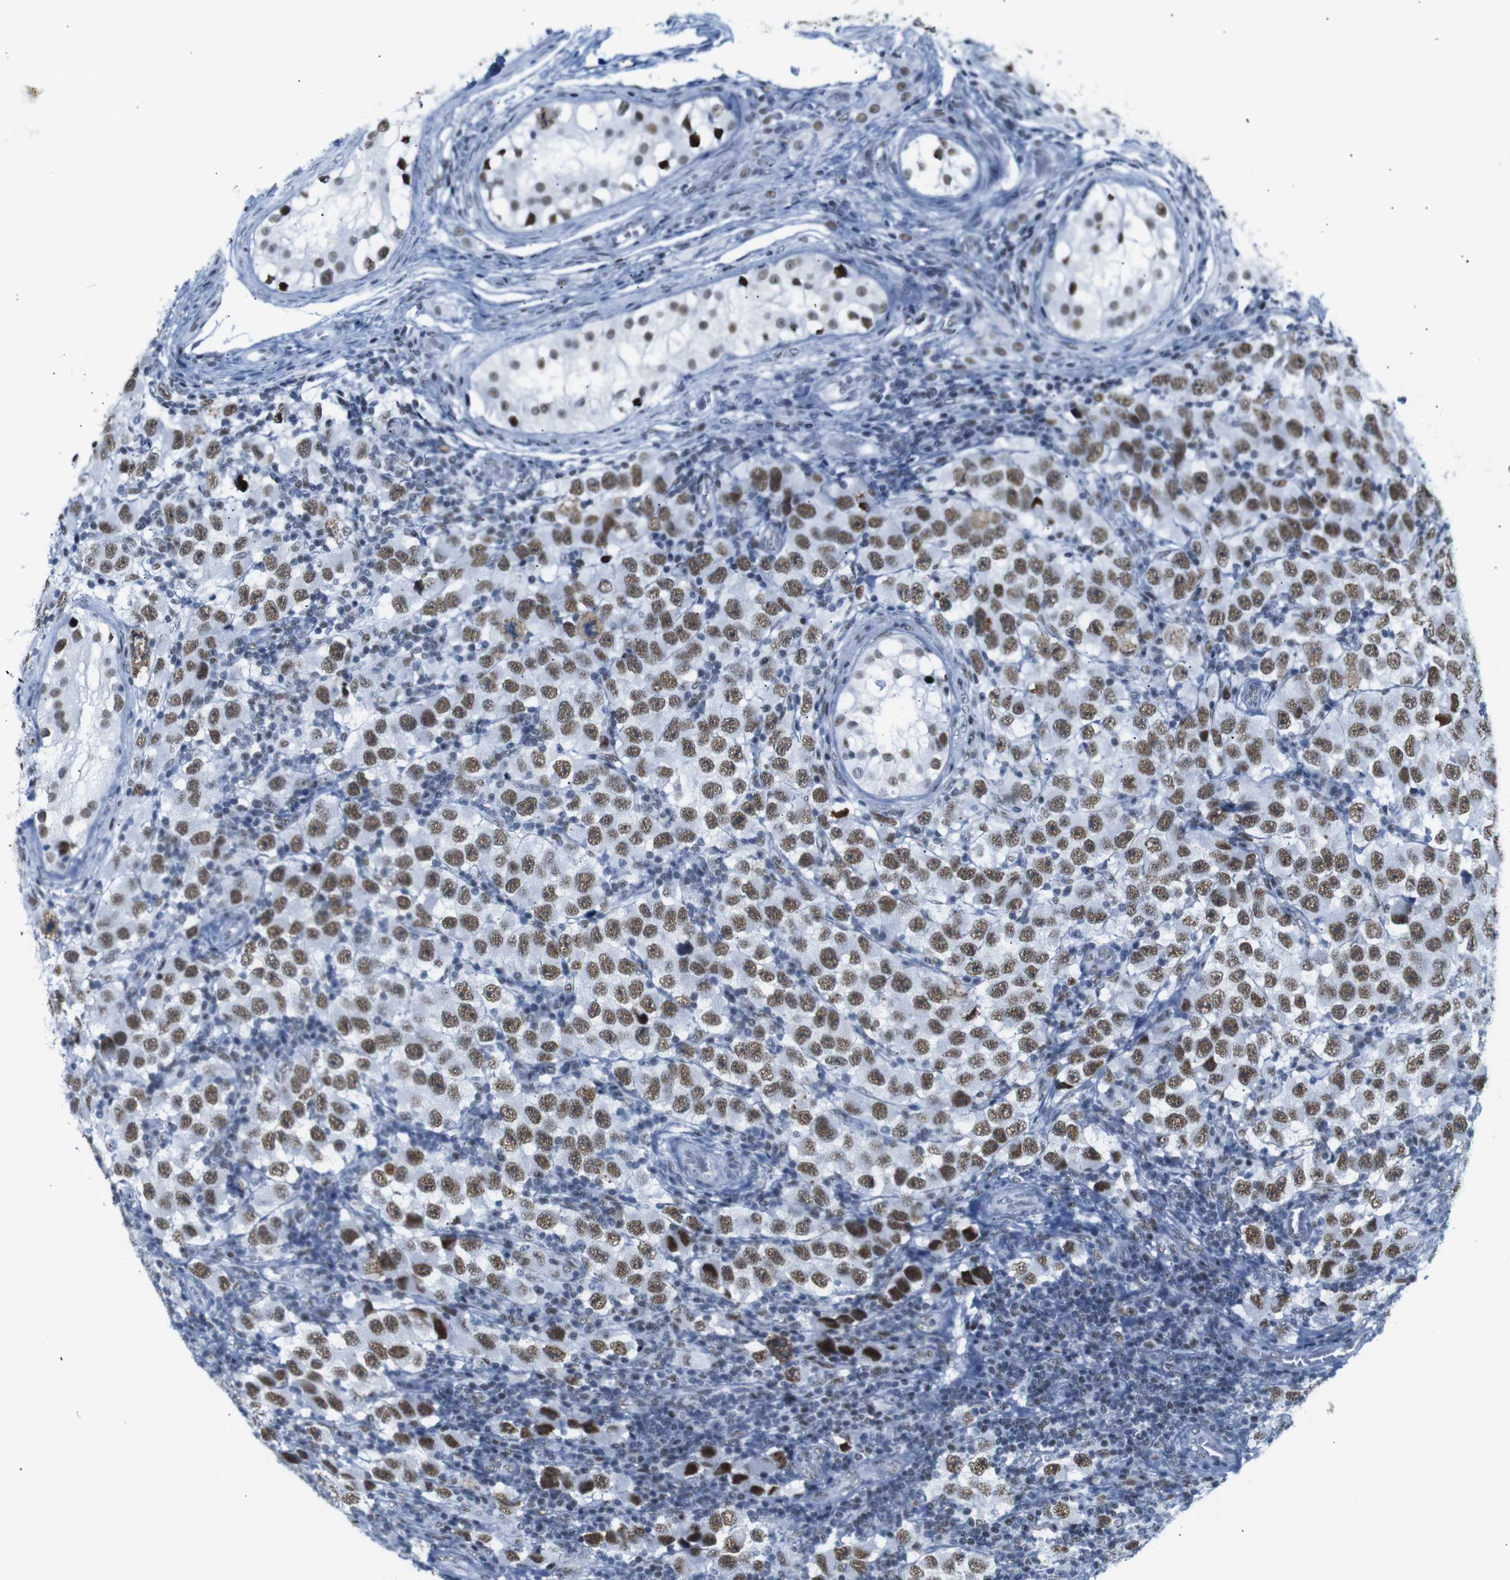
{"staining": {"intensity": "strong", "quantity": ">75%", "location": "nuclear"}, "tissue": "testis cancer", "cell_type": "Tumor cells", "image_type": "cancer", "snomed": [{"axis": "morphology", "description": "Carcinoma, Embryonal, NOS"}, {"axis": "topography", "description": "Testis"}], "caption": "Immunohistochemical staining of human testis cancer exhibits strong nuclear protein positivity in about >75% of tumor cells.", "gene": "TRA2B", "patient": {"sex": "male", "age": 21}}